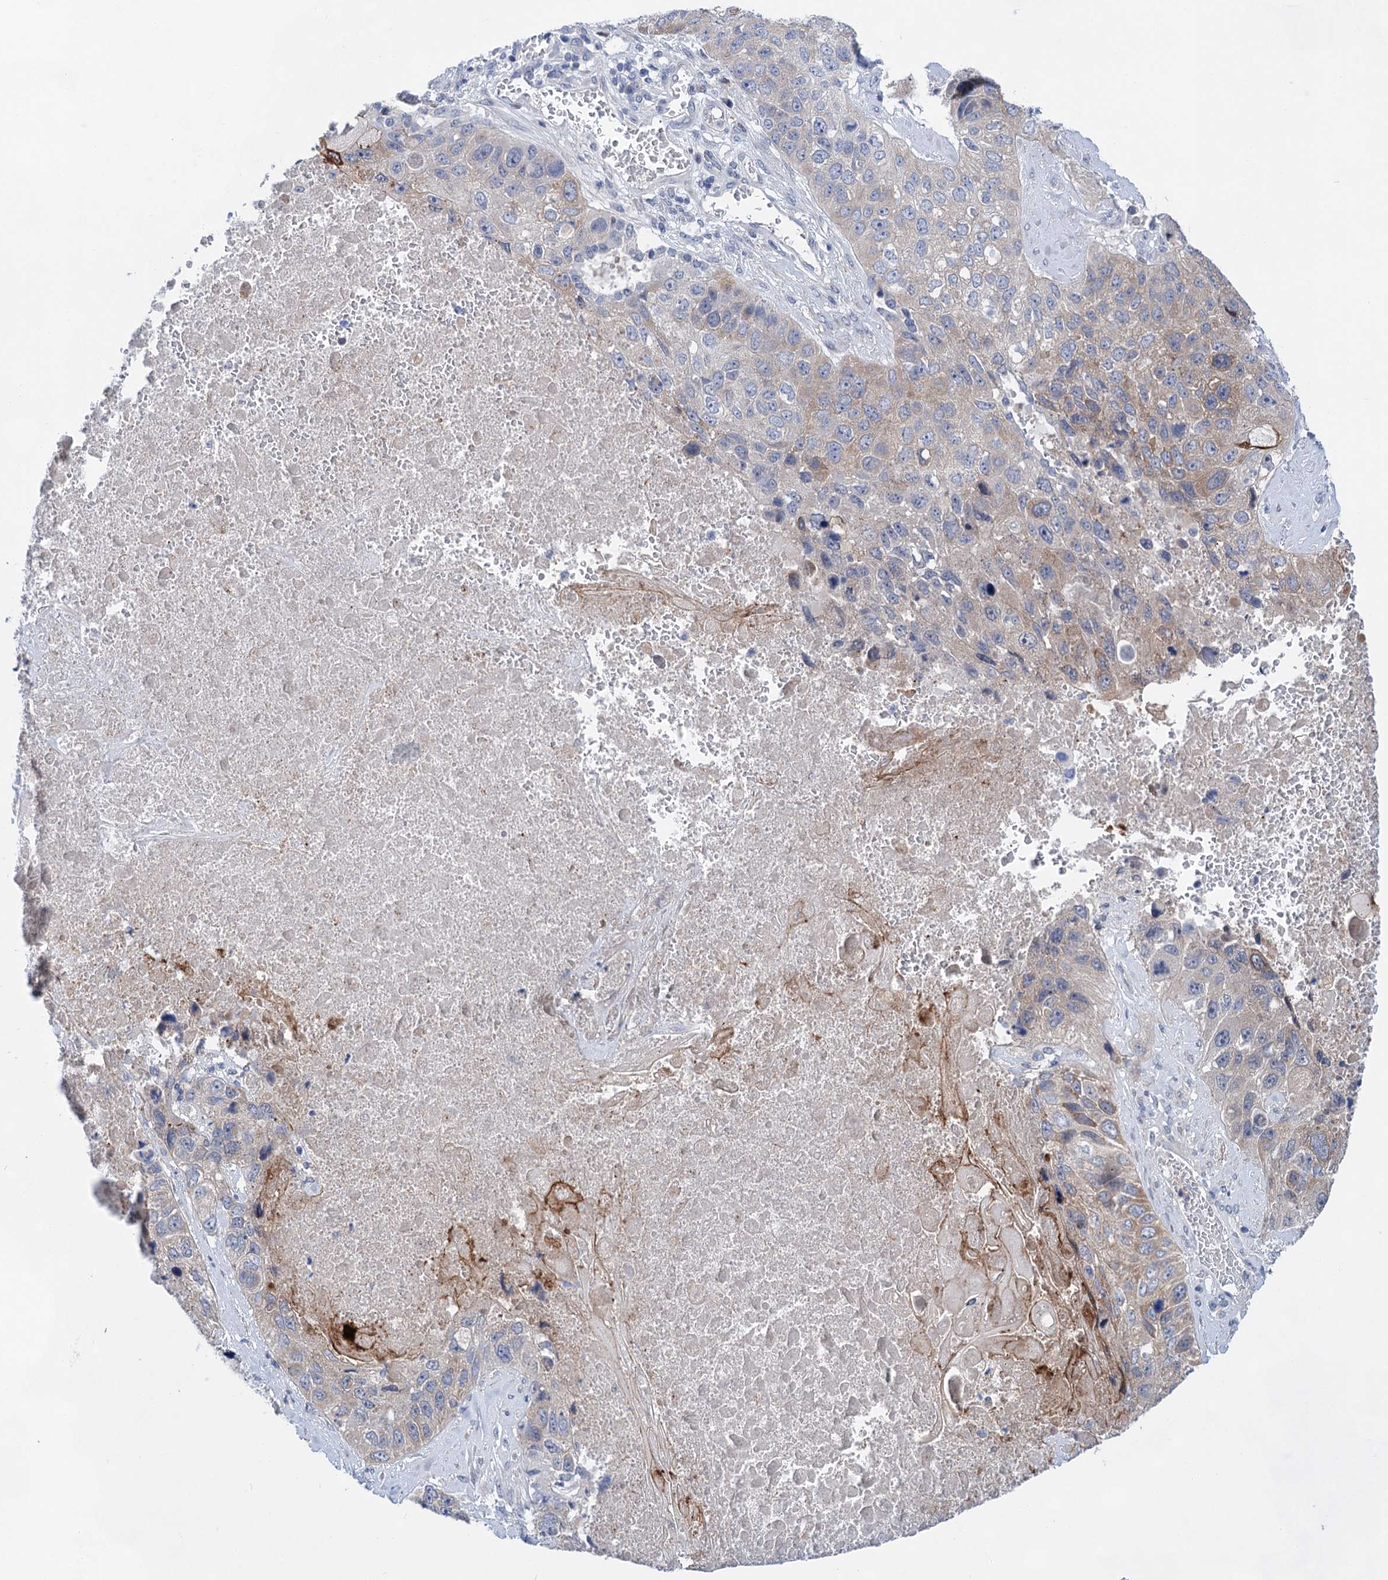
{"staining": {"intensity": "weak", "quantity": "<25%", "location": "cytoplasmic/membranous"}, "tissue": "lung cancer", "cell_type": "Tumor cells", "image_type": "cancer", "snomed": [{"axis": "morphology", "description": "Squamous cell carcinoma, NOS"}, {"axis": "topography", "description": "Lung"}], "caption": "Histopathology image shows no protein expression in tumor cells of squamous cell carcinoma (lung) tissue.", "gene": "MORN3", "patient": {"sex": "male", "age": 61}}